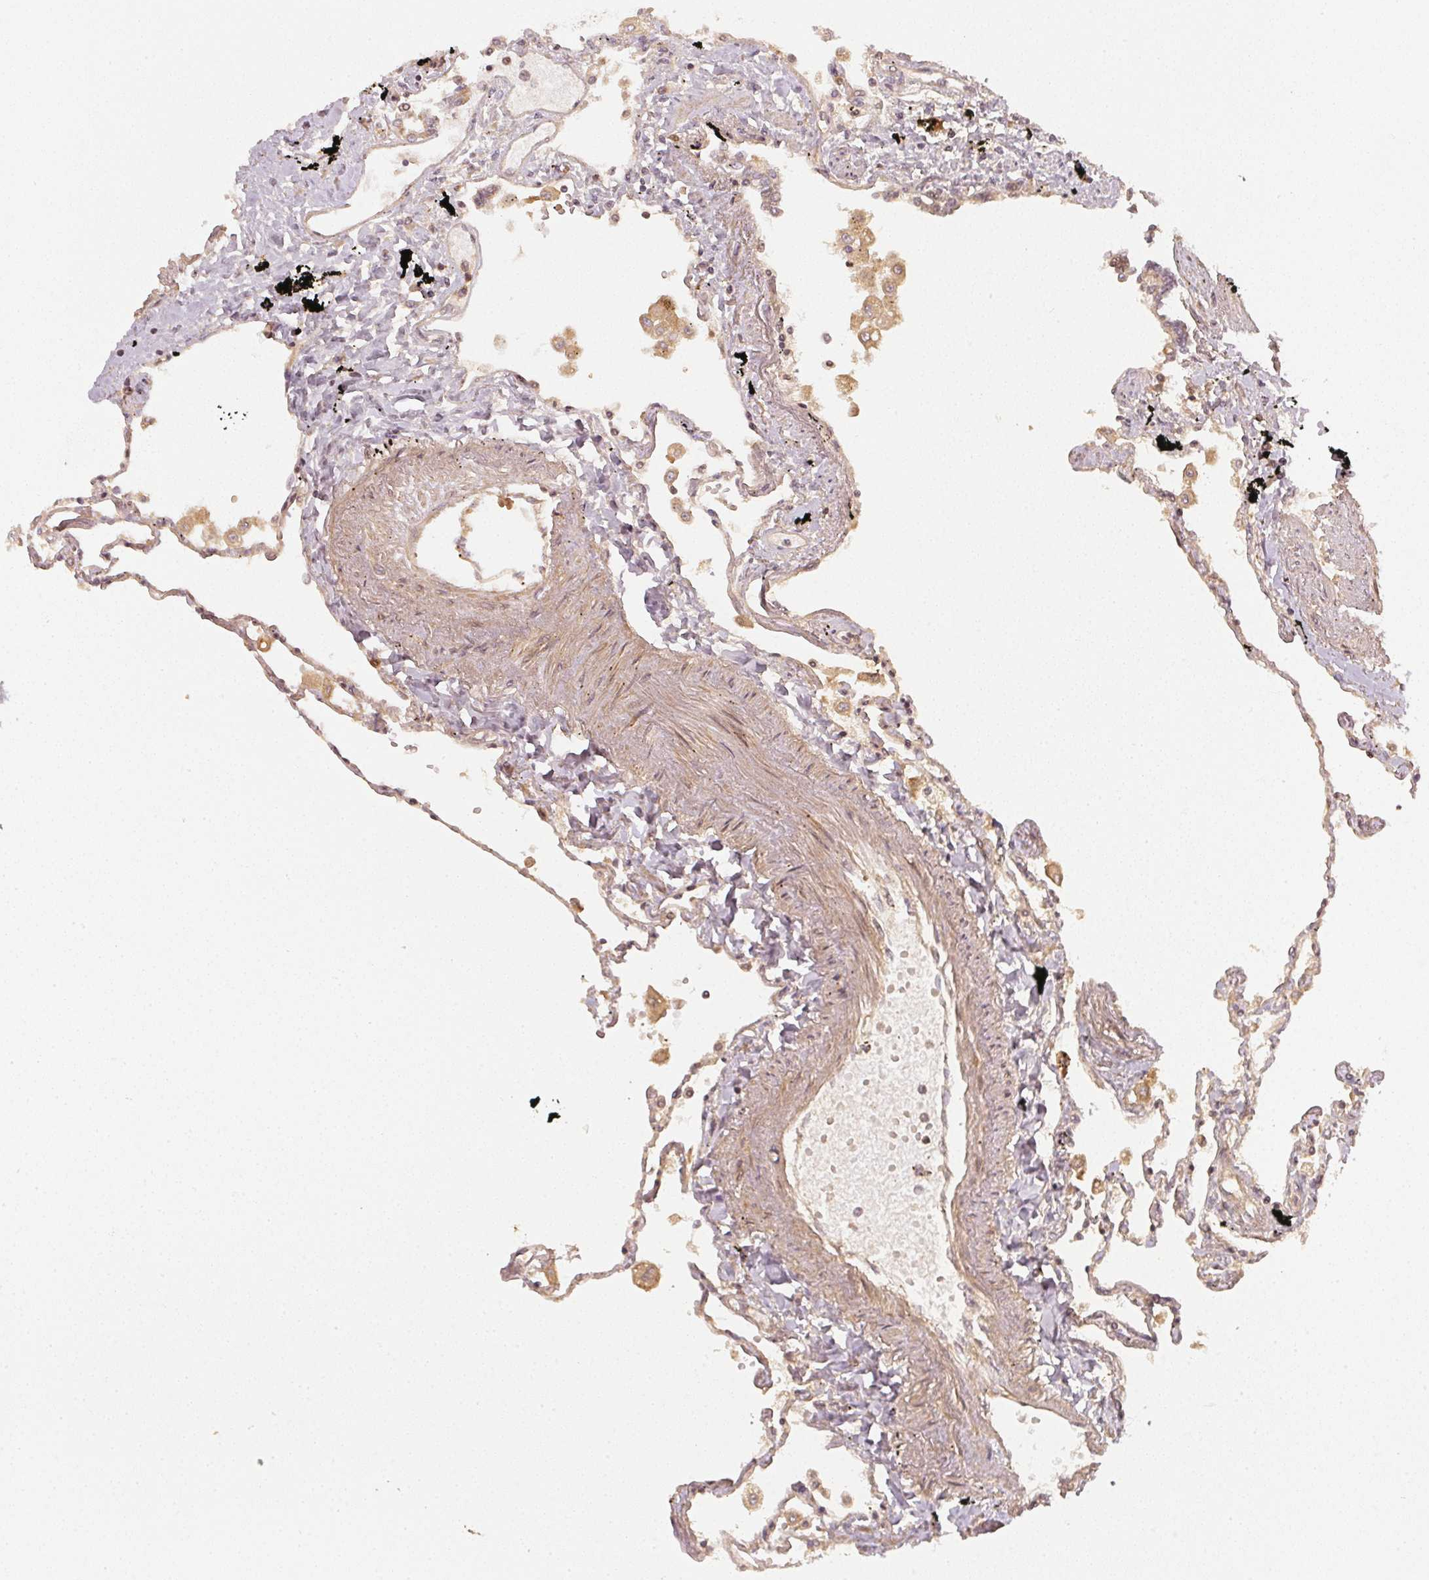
{"staining": {"intensity": "negative", "quantity": "none", "location": "none"}, "tissue": "lung", "cell_type": "Alveolar cells", "image_type": "normal", "snomed": [{"axis": "morphology", "description": "Normal tissue, NOS"}, {"axis": "morphology", "description": "Adenocarcinoma, NOS"}, {"axis": "topography", "description": "Cartilage tissue"}, {"axis": "topography", "description": "Lung"}], "caption": "This is an immunohistochemistry (IHC) micrograph of benign human lung. There is no expression in alveolar cells.", "gene": "SERPINE1", "patient": {"sex": "female", "age": 67}}